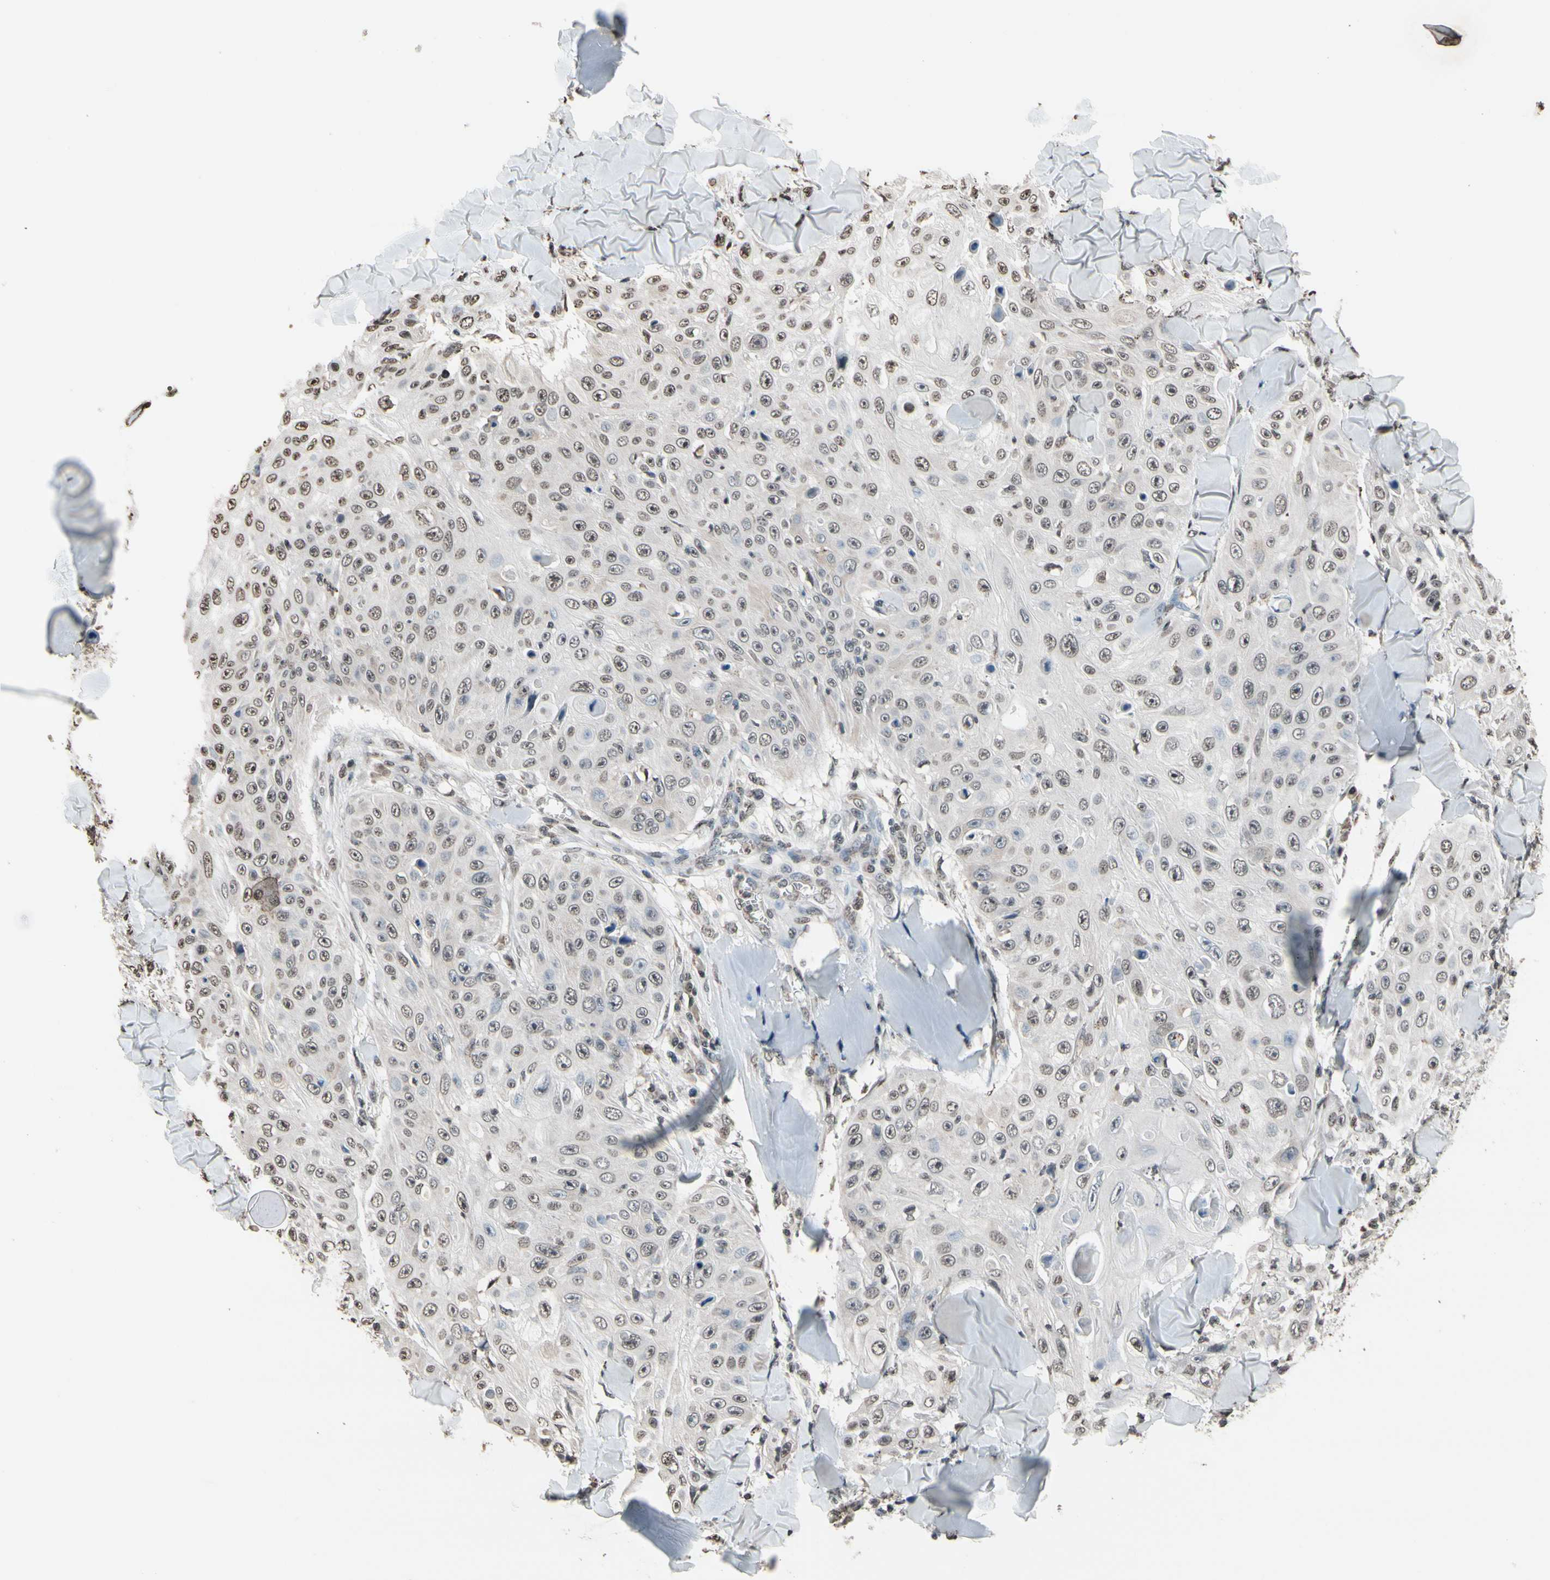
{"staining": {"intensity": "weak", "quantity": "25%-75%", "location": "nuclear"}, "tissue": "skin cancer", "cell_type": "Tumor cells", "image_type": "cancer", "snomed": [{"axis": "morphology", "description": "Squamous cell carcinoma, NOS"}, {"axis": "topography", "description": "Skin"}], "caption": "Squamous cell carcinoma (skin) stained with DAB (3,3'-diaminobenzidine) immunohistochemistry reveals low levels of weak nuclear staining in about 25%-75% of tumor cells.", "gene": "HIPK2", "patient": {"sex": "male", "age": 86}}